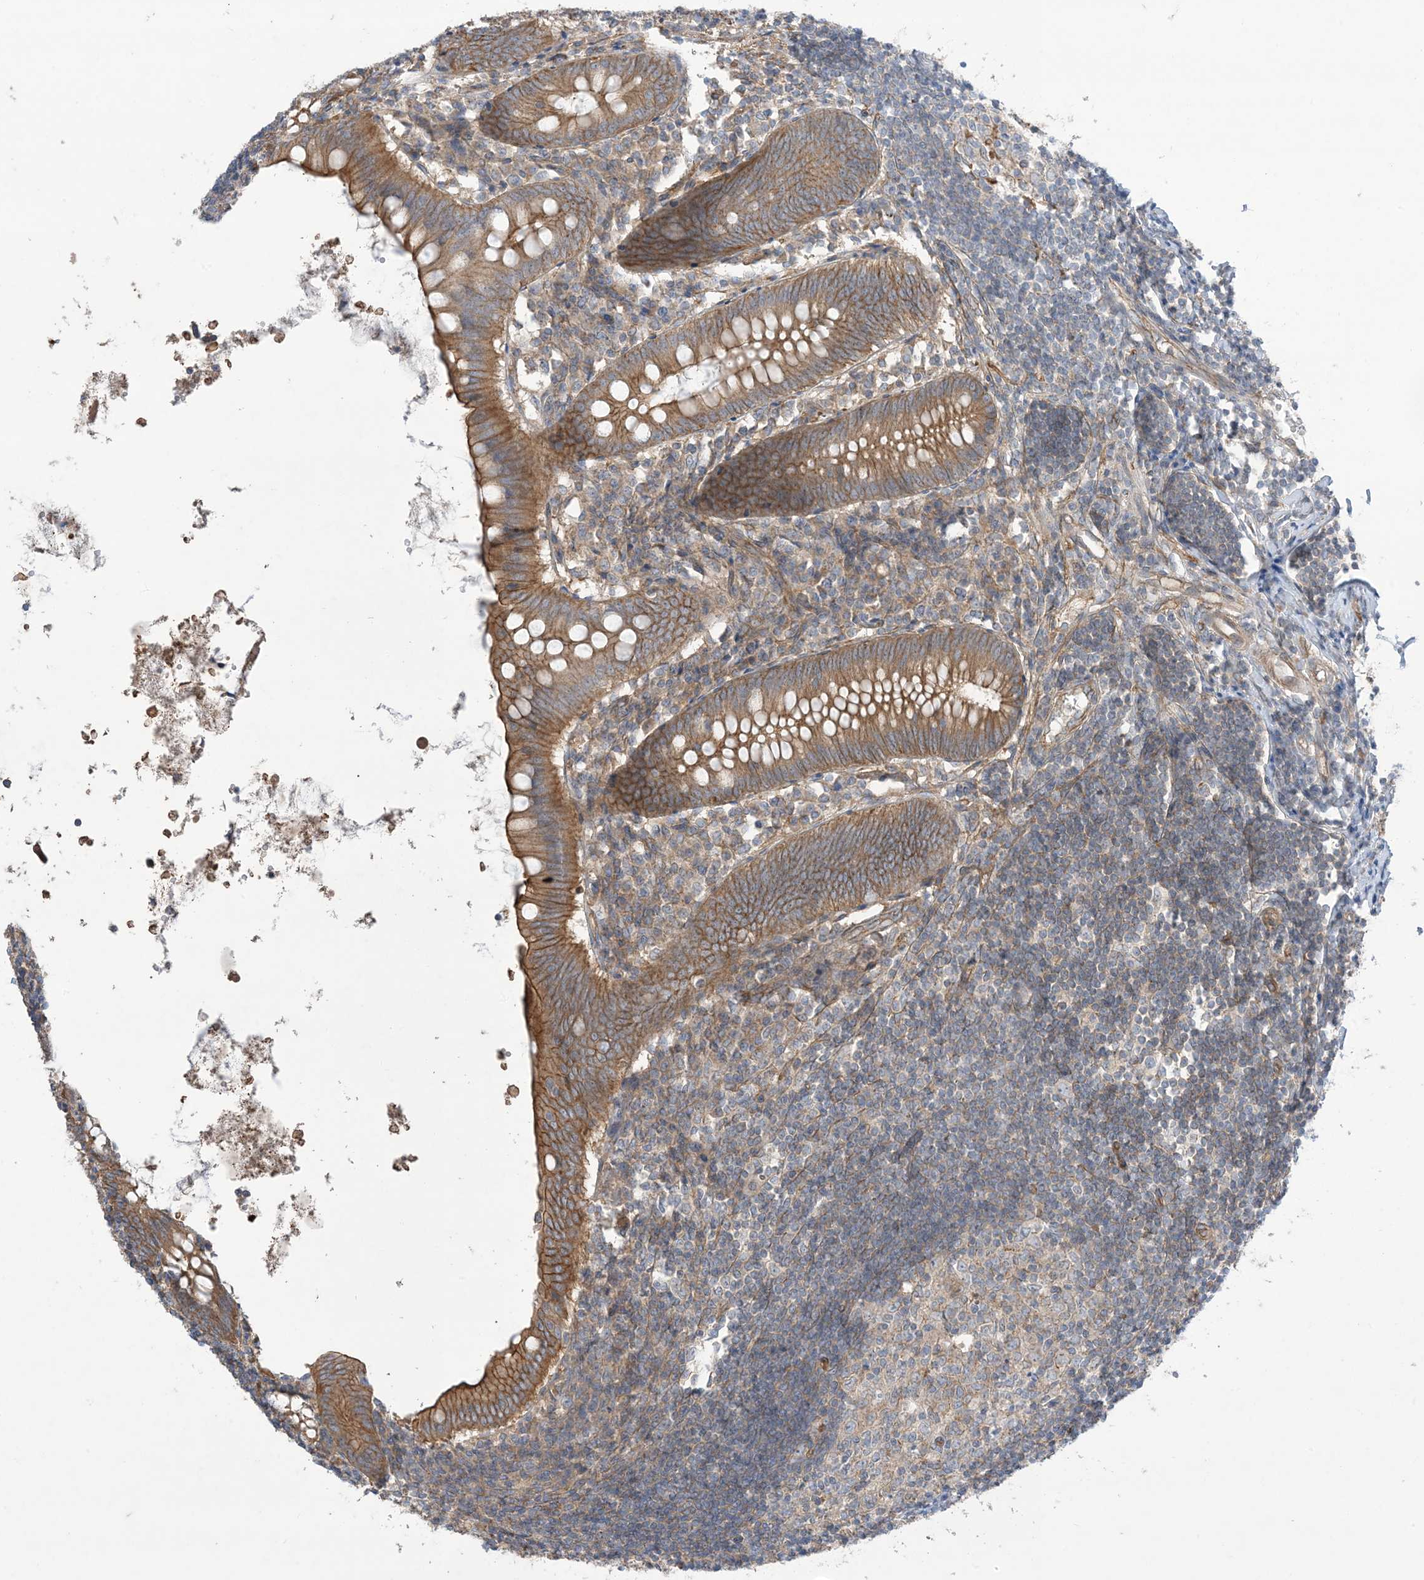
{"staining": {"intensity": "moderate", "quantity": ">75%", "location": "cytoplasmic/membranous"}, "tissue": "appendix", "cell_type": "Glandular cells", "image_type": "normal", "snomed": [{"axis": "morphology", "description": "Normal tissue, NOS"}, {"axis": "topography", "description": "Appendix"}], "caption": "A high-resolution histopathology image shows immunohistochemistry staining of unremarkable appendix, which shows moderate cytoplasmic/membranous staining in approximately >75% of glandular cells.", "gene": "CCNY", "patient": {"sex": "female", "age": 54}}